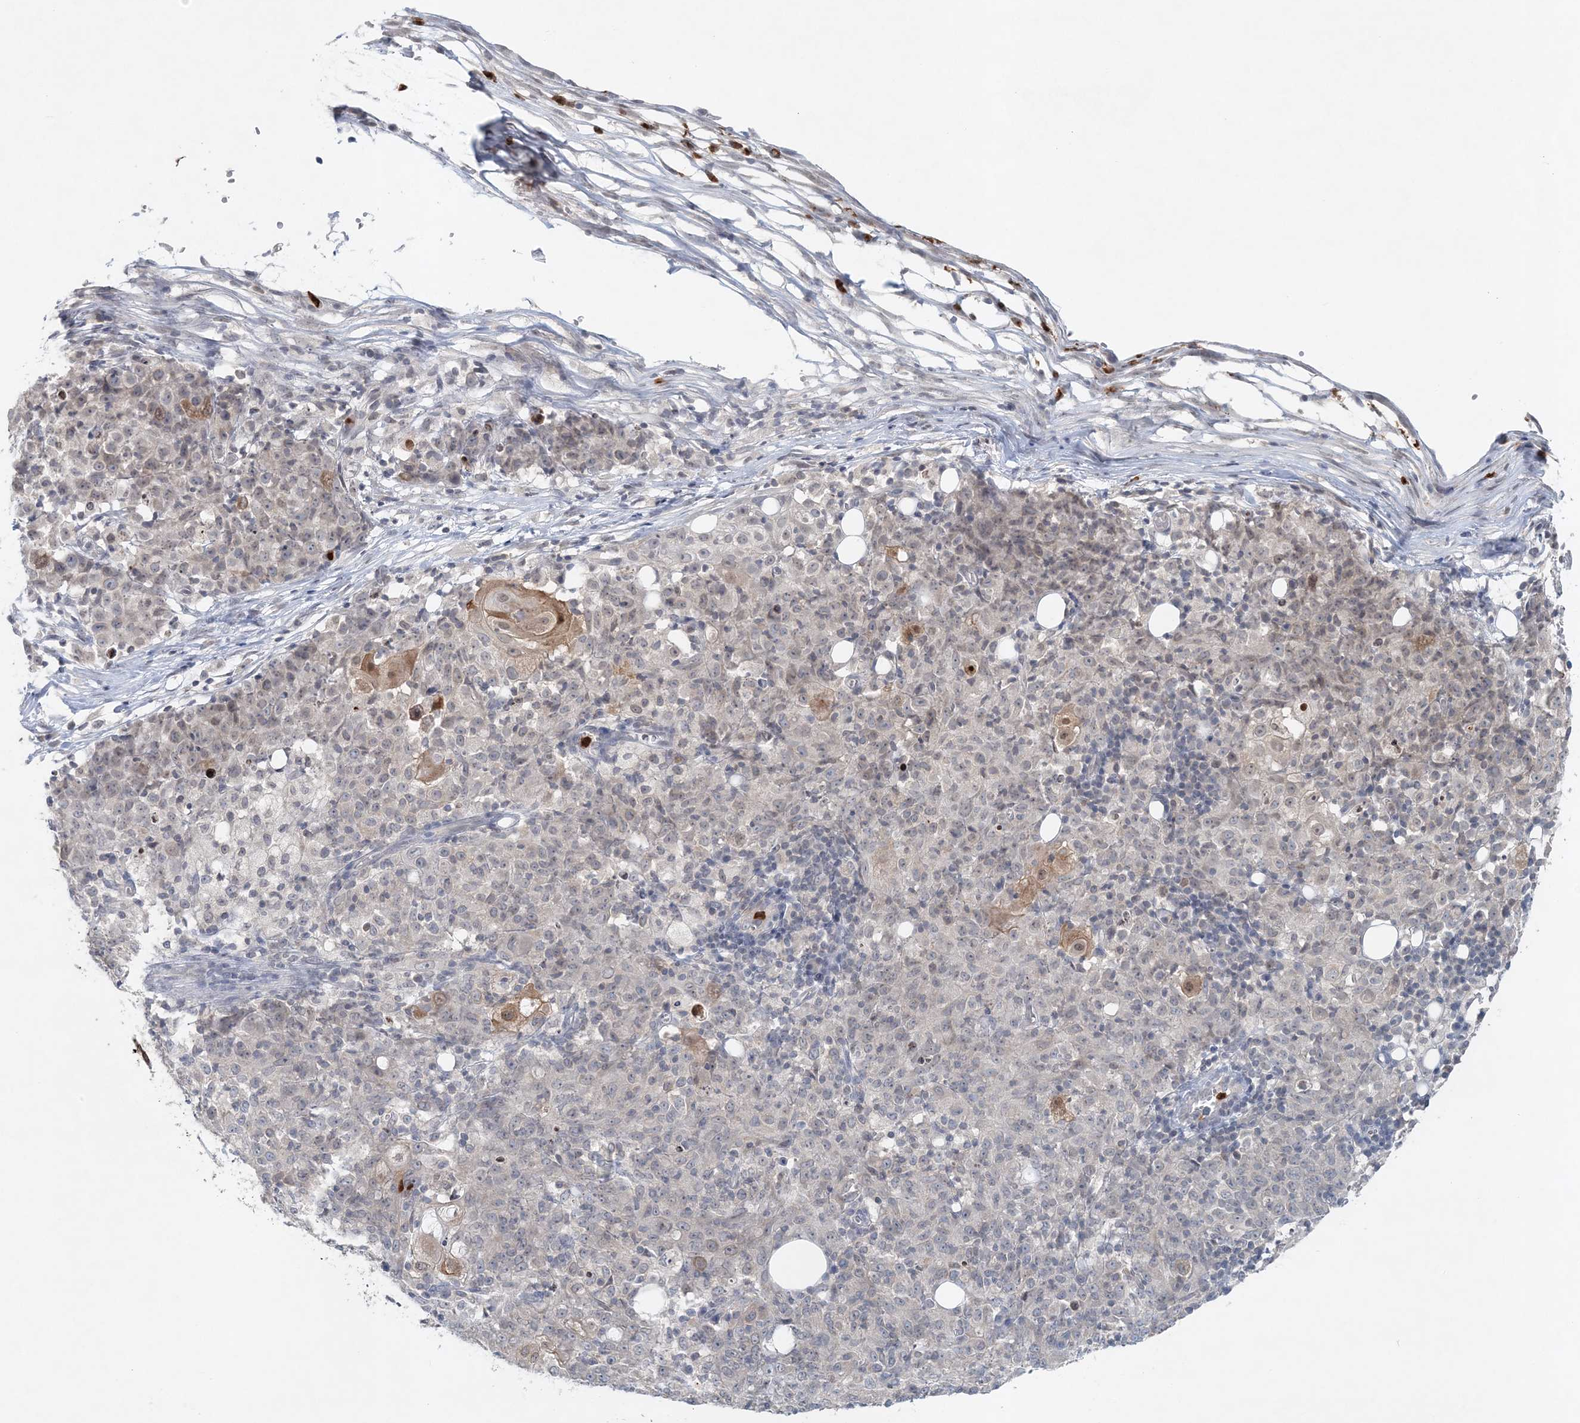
{"staining": {"intensity": "negative", "quantity": "none", "location": "none"}, "tissue": "ovarian cancer", "cell_type": "Tumor cells", "image_type": "cancer", "snomed": [{"axis": "morphology", "description": "Carcinoma, endometroid"}, {"axis": "topography", "description": "Ovary"}], "caption": "Immunohistochemistry of human ovarian cancer (endometroid carcinoma) exhibits no expression in tumor cells. (Immunohistochemistry (ihc), brightfield microscopy, high magnification).", "gene": "NUP54", "patient": {"sex": "female", "age": 42}}